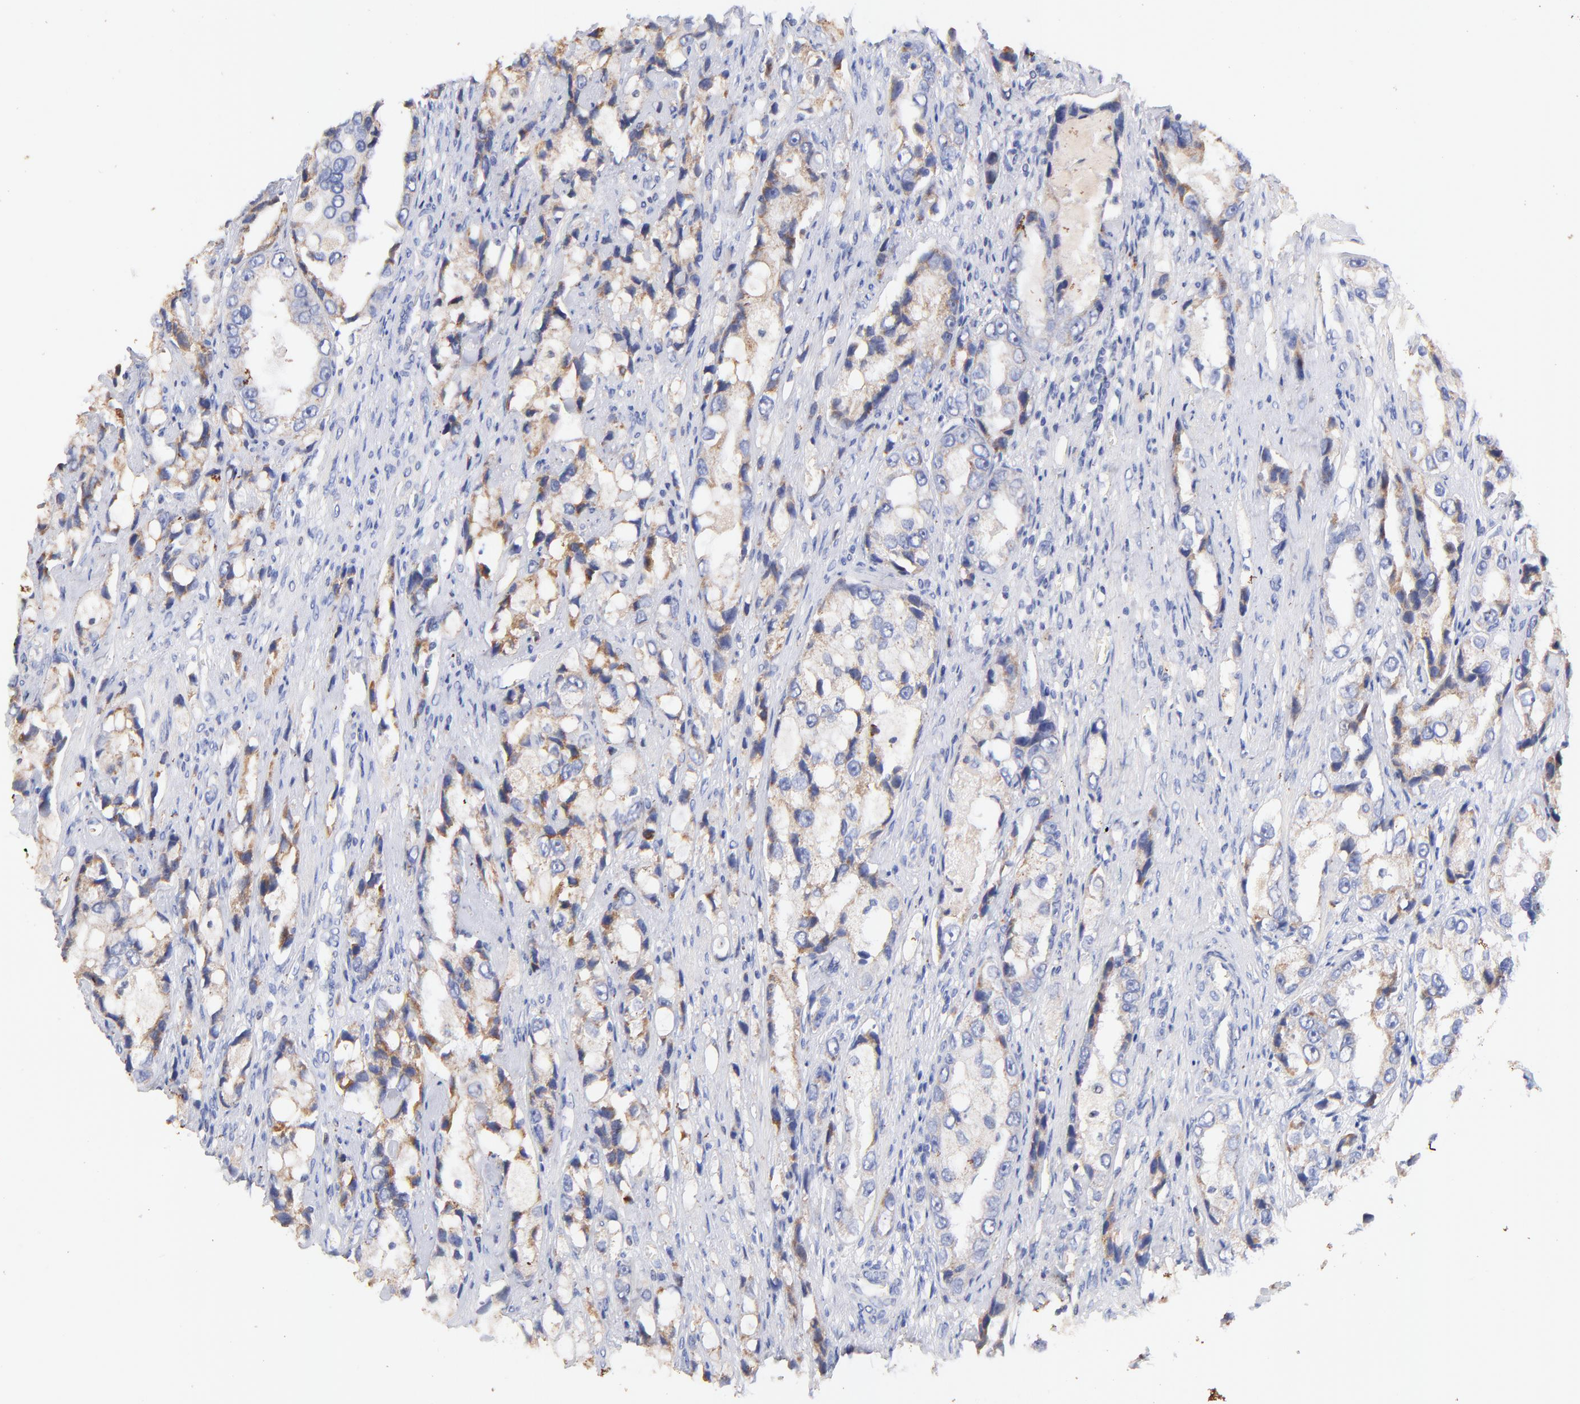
{"staining": {"intensity": "weak", "quantity": "25%-75%", "location": "cytoplasmic/membranous"}, "tissue": "prostate cancer", "cell_type": "Tumor cells", "image_type": "cancer", "snomed": [{"axis": "morphology", "description": "Adenocarcinoma, High grade"}, {"axis": "topography", "description": "Prostate"}], "caption": "This micrograph shows prostate adenocarcinoma (high-grade) stained with immunohistochemistry (IHC) to label a protein in brown. The cytoplasmic/membranous of tumor cells show weak positivity for the protein. Nuclei are counter-stained blue.", "gene": "IGLV7-43", "patient": {"sex": "male", "age": 63}}